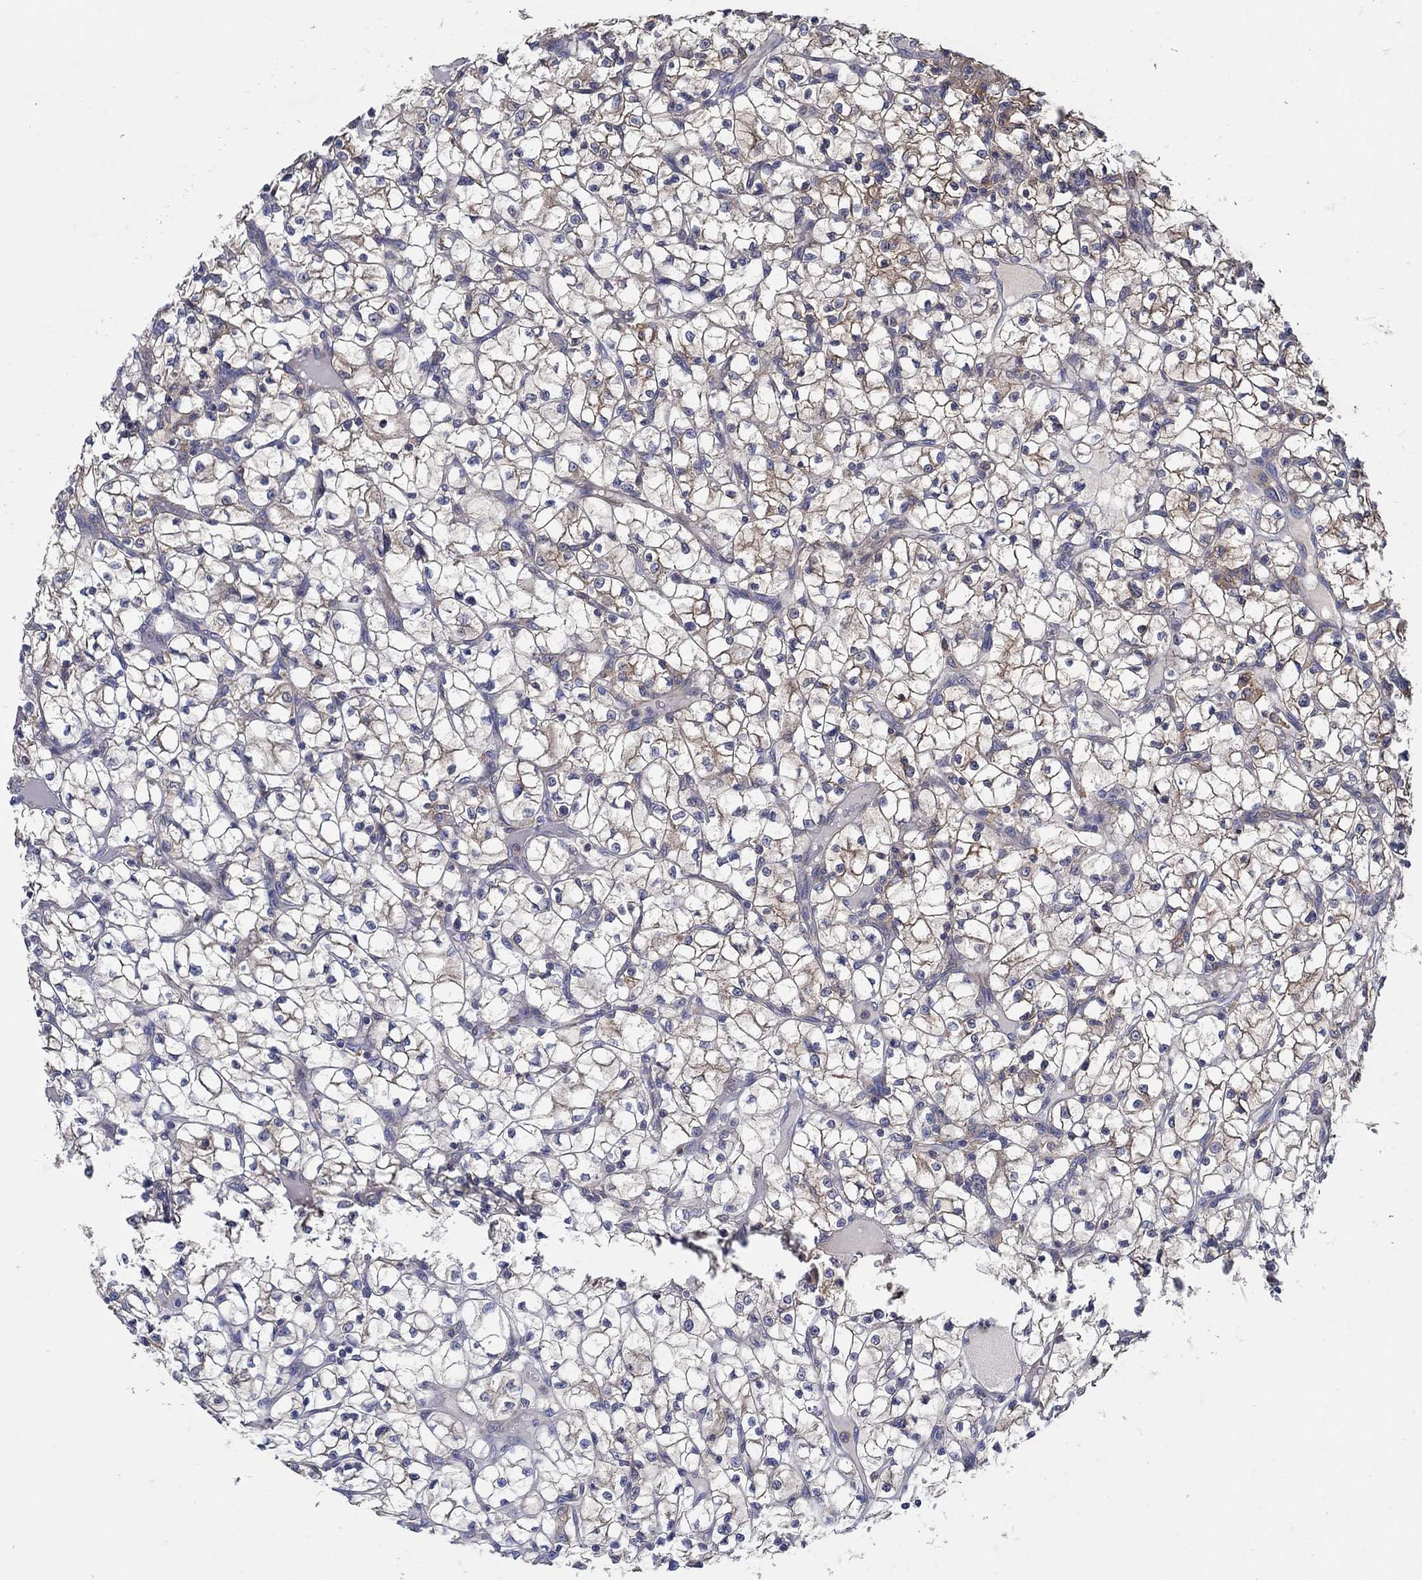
{"staining": {"intensity": "strong", "quantity": "<25%", "location": "cytoplasmic/membranous"}, "tissue": "renal cancer", "cell_type": "Tumor cells", "image_type": "cancer", "snomed": [{"axis": "morphology", "description": "Adenocarcinoma, NOS"}, {"axis": "topography", "description": "Kidney"}], "caption": "Renal adenocarcinoma was stained to show a protein in brown. There is medium levels of strong cytoplasmic/membranous expression in approximately <25% of tumor cells. (IHC, brightfield microscopy, high magnification).", "gene": "MTHFR", "patient": {"sex": "female", "age": 64}}